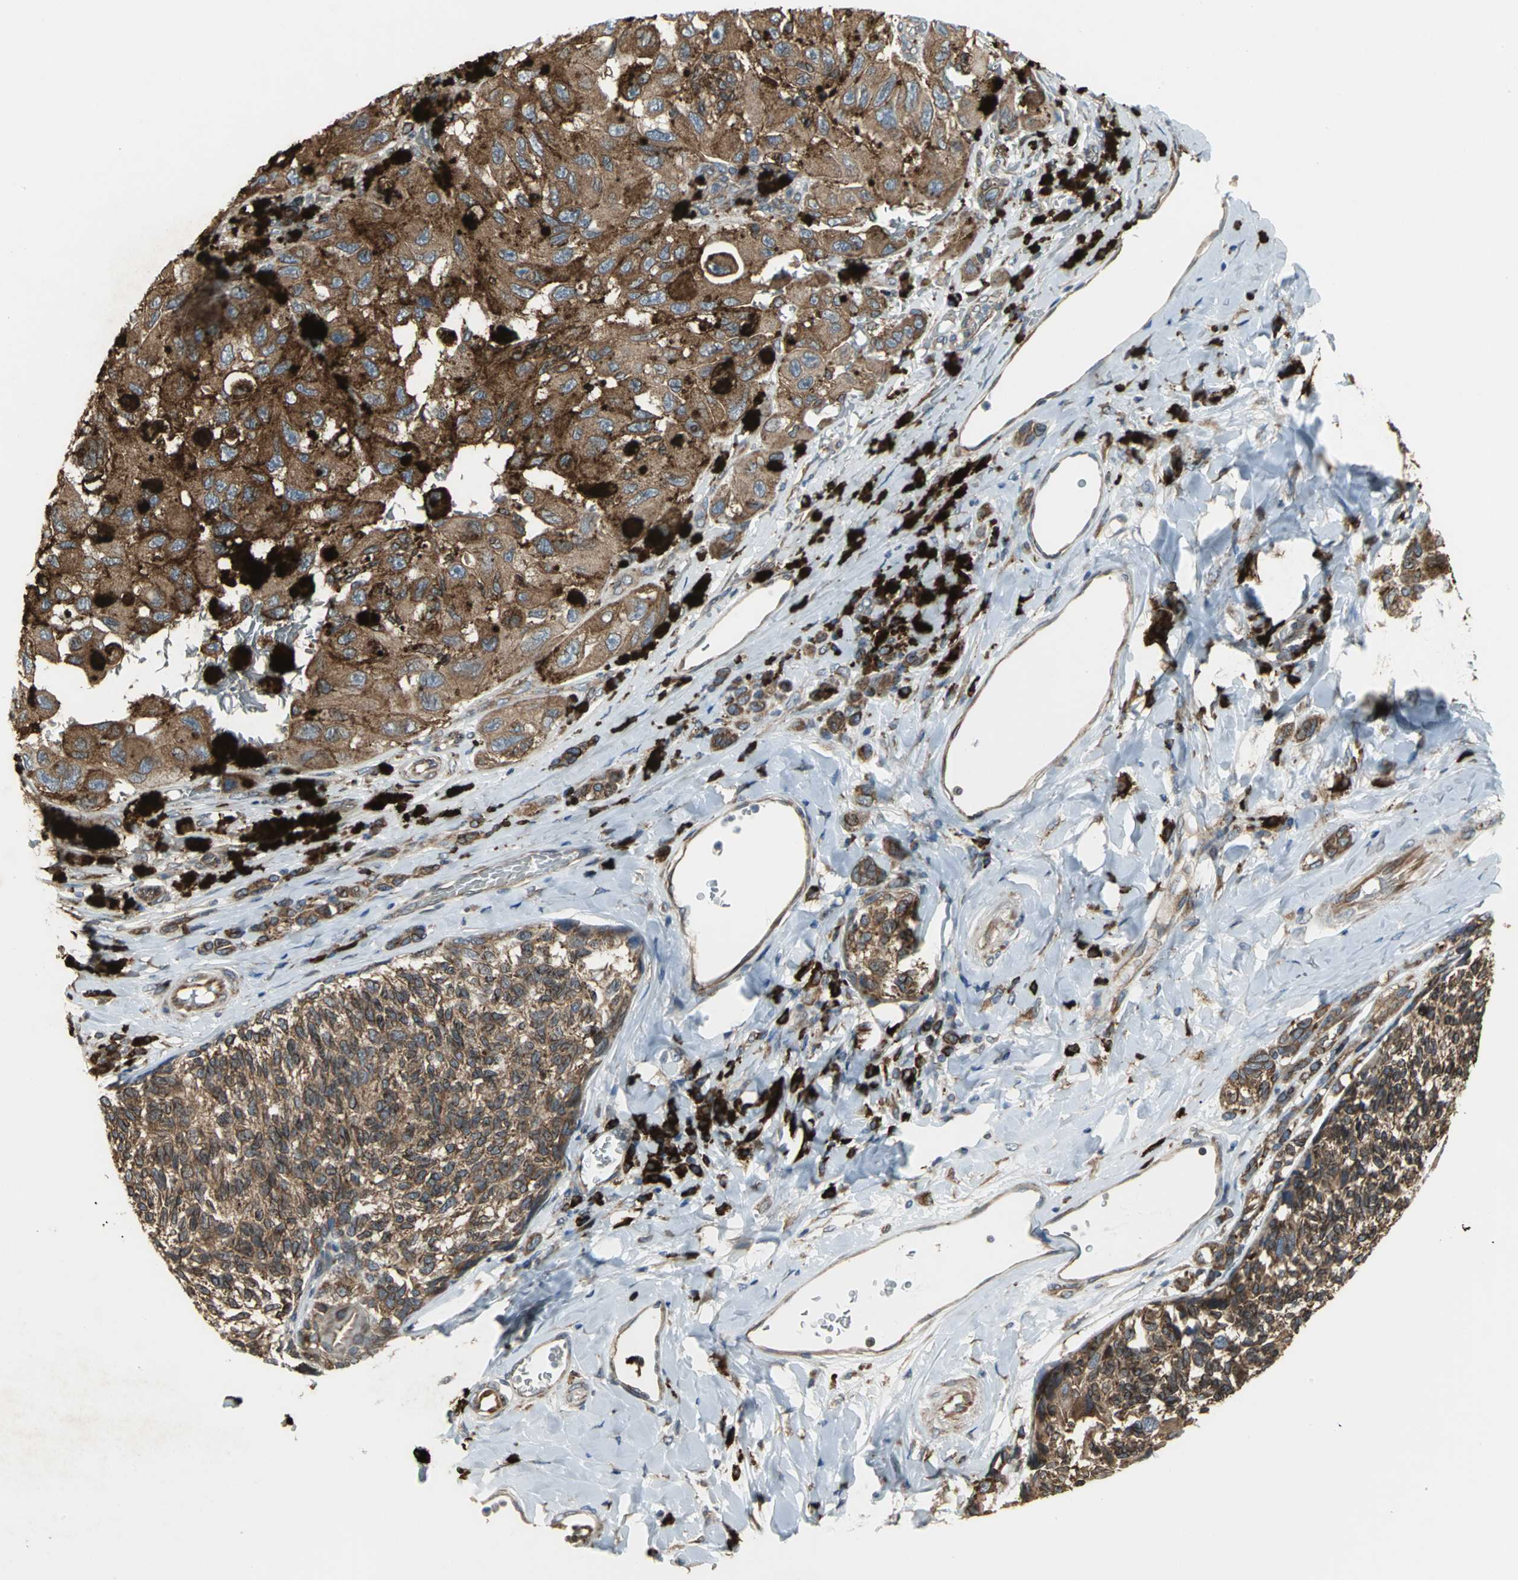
{"staining": {"intensity": "strong", "quantity": ">75%", "location": "cytoplasmic/membranous"}, "tissue": "melanoma", "cell_type": "Tumor cells", "image_type": "cancer", "snomed": [{"axis": "morphology", "description": "Malignant melanoma, NOS"}, {"axis": "topography", "description": "Skin"}], "caption": "Immunohistochemical staining of human melanoma exhibits high levels of strong cytoplasmic/membranous expression in about >75% of tumor cells.", "gene": "SYVN1", "patient": {"sex": "female", "age": 73}}